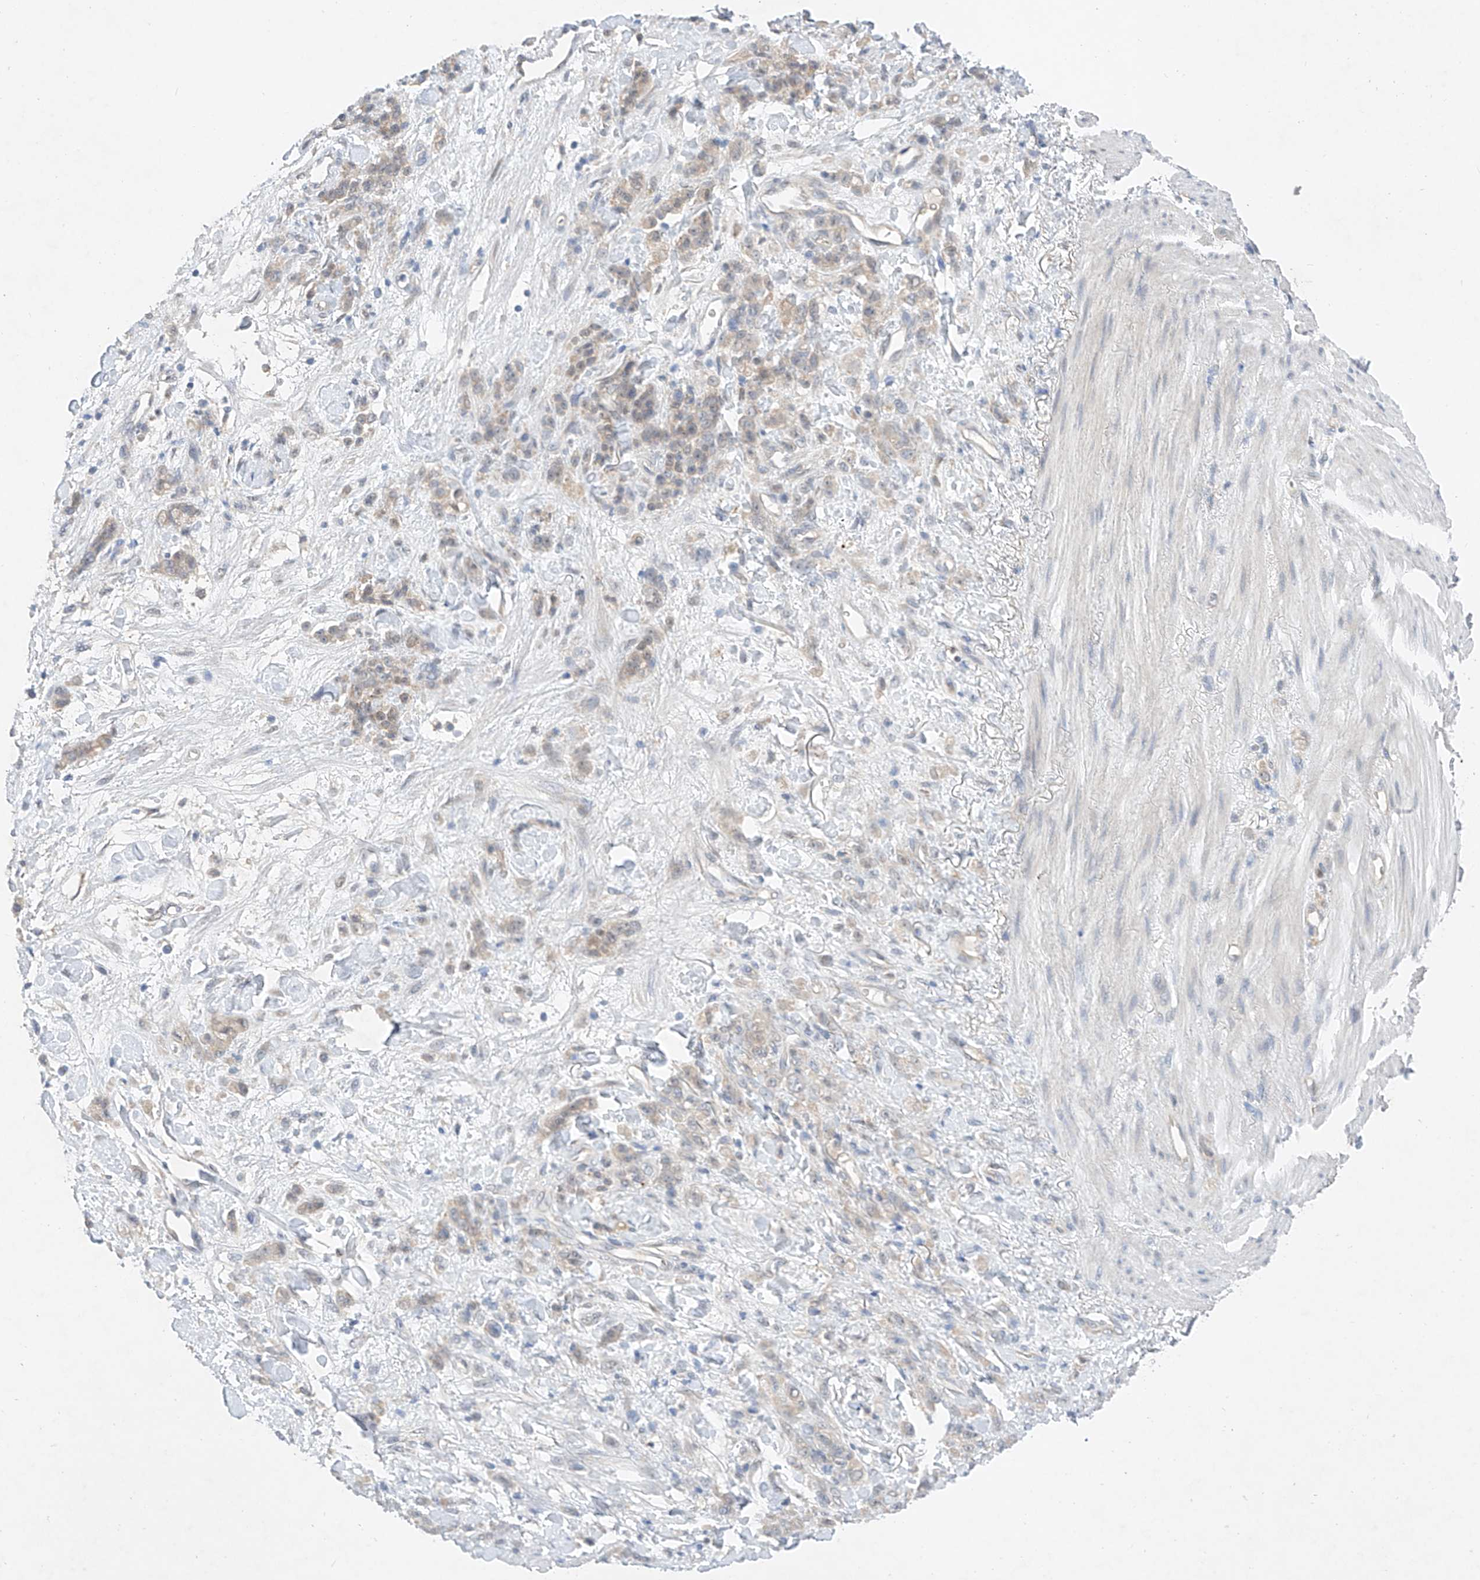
{"staining": {"intensity": "negative", "quantity": "none", "location": "none"}, "tissue": "stomach cancer", "cell_type": "Tumor cells", "image_type": "cancer", "snomed": [{"axis": "morphology", "description": "Normal tissue, NOS"}, {"axis": "morphology", "description": "Adenocarcinoma, NOS"}, {"axis": "topography", "description": "Stomach"}], "caption": "Tumor cells show no significant protein staining in stomach cancer.", "gene": "IL22RA2", "patient": {"sex": "male", "age": 82}}